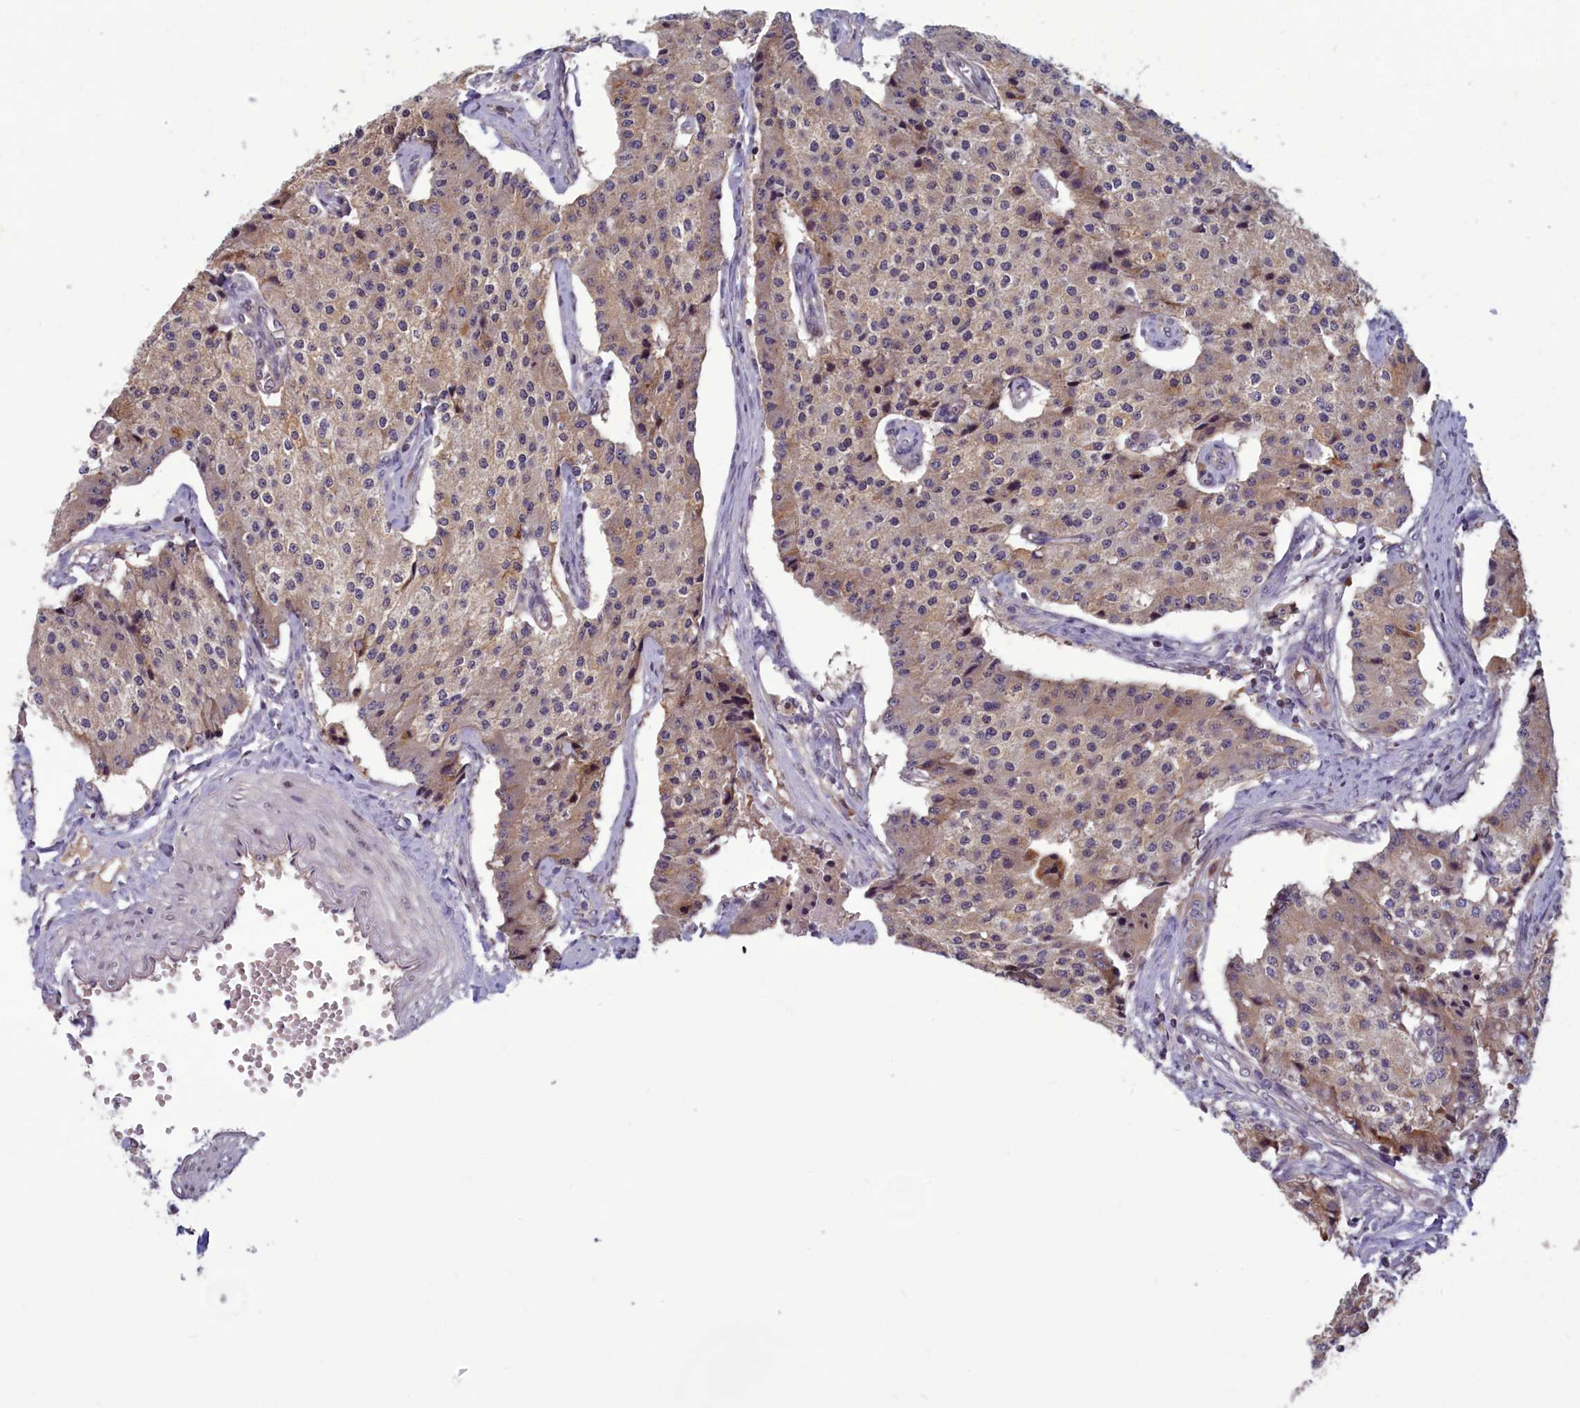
{"staining": {"intensity": "moderate", "quantity": "25%-75%", "location": "cytoplasmic/membranous"}, "tissue": "carcinoid", "cell_type": "Tumor cells", "image_type": "cancer", "snomed": [{"axis": "morphology", "description": "Carcinoid, malignant, NOS"}, {"axis": "topography", "description": "Colon"}], "caption": "Protein staining exhibits moderate cytoplasmic/membranous staining in about 25%-75% of tumor cells in carcinoid.", "gene": "CCDC15", "patient": {"sex": "female", "age": 52}}